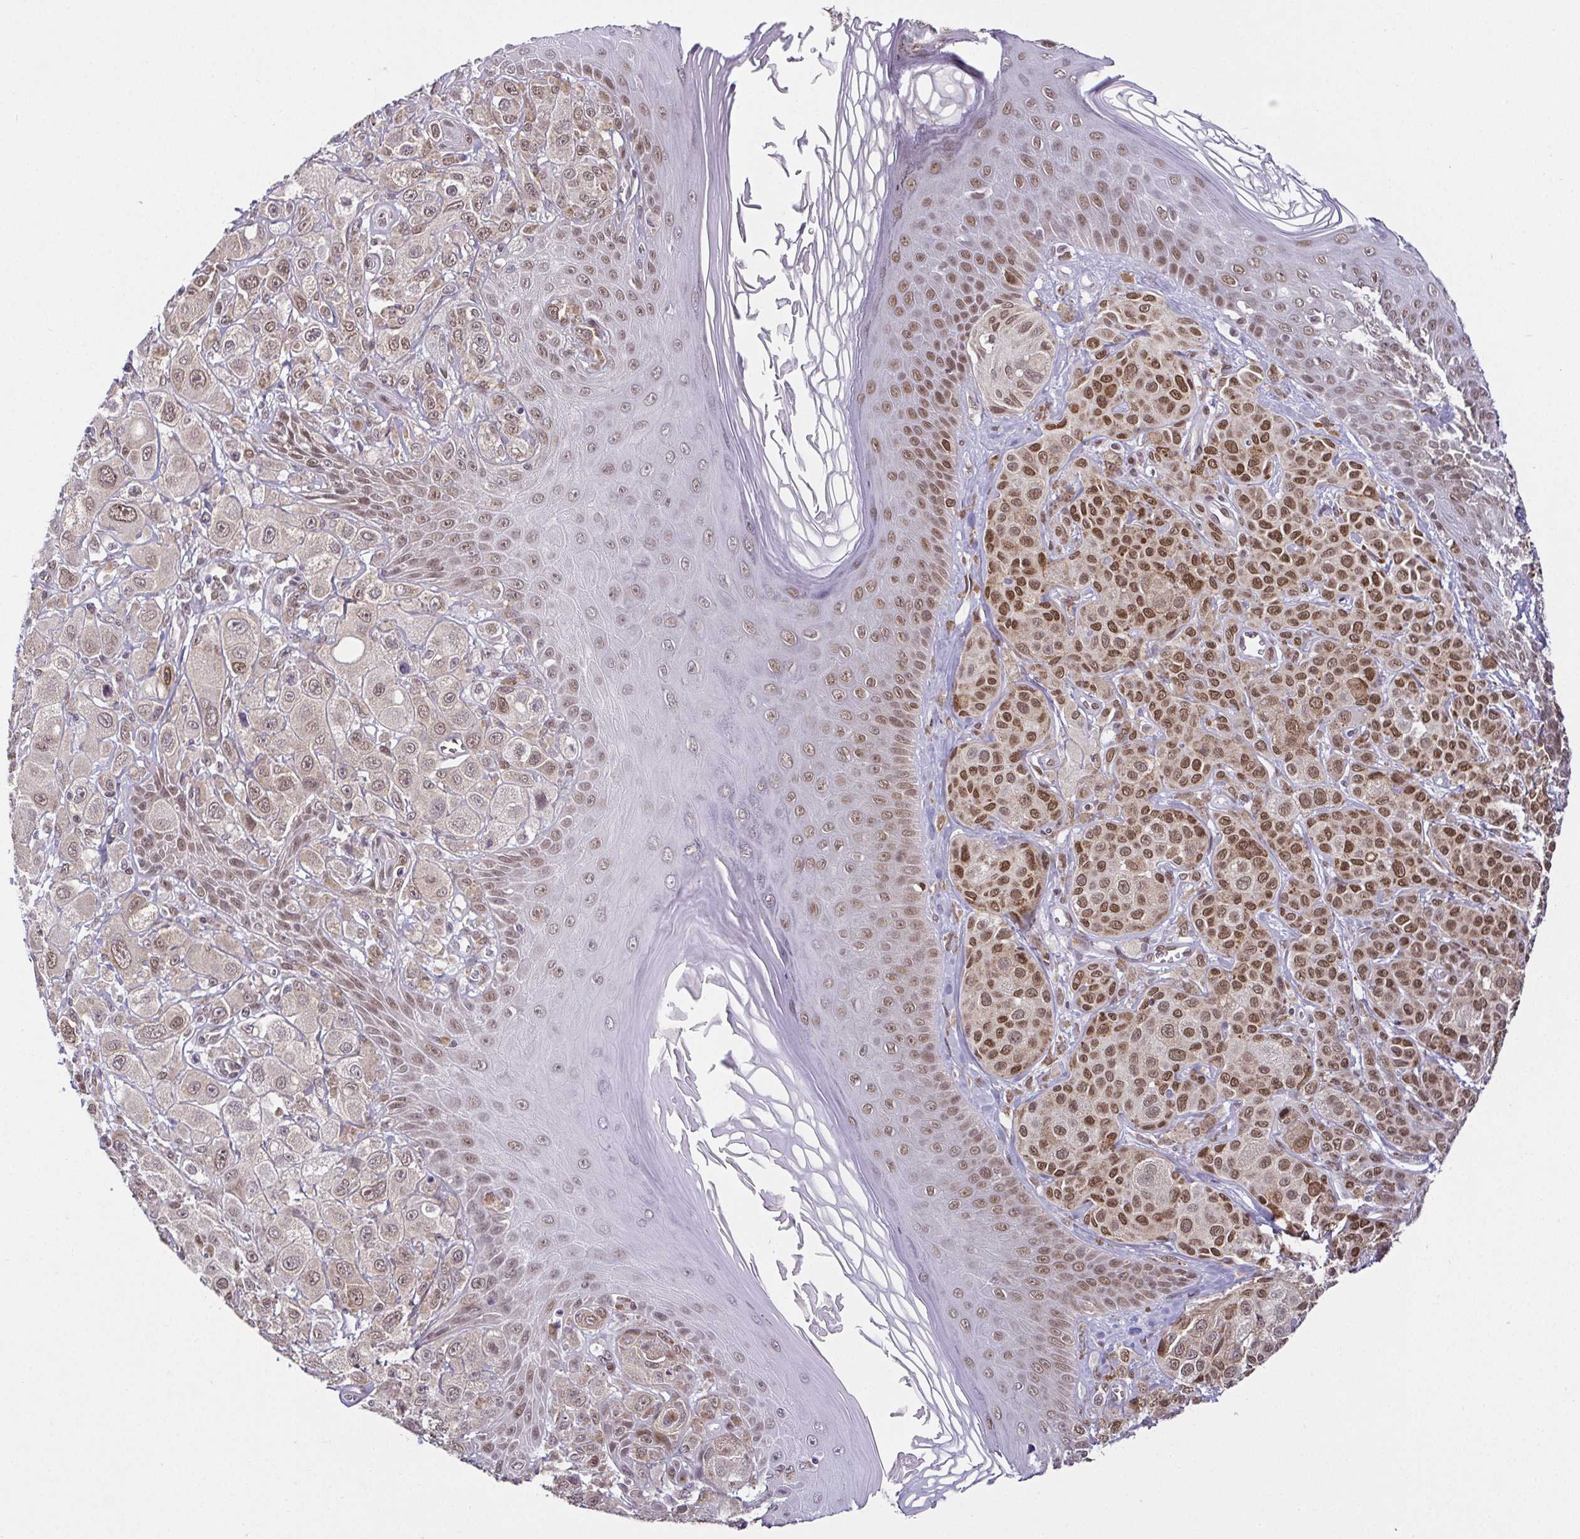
{"staining": {"intensity": "moderate", "quantity": "25%-75%", "location": "nuclear"}, "tissue": "melanoma", "cell_type": "Tumor cells", "image_type": "cancer", "snomed": [{"axis": "morphology", "description": "Malignant melanoma, NOS"}, {"axis": "topography", "description": "Skin"}], "caption": "Approximately 25%-75% of tumor cells in human melanoma demonstrate moderate nuclear protein staining as visualized by brown immunohistochemical staining.", "gene": "RBM3", "patient": {"sex": "male", "age": 67}}